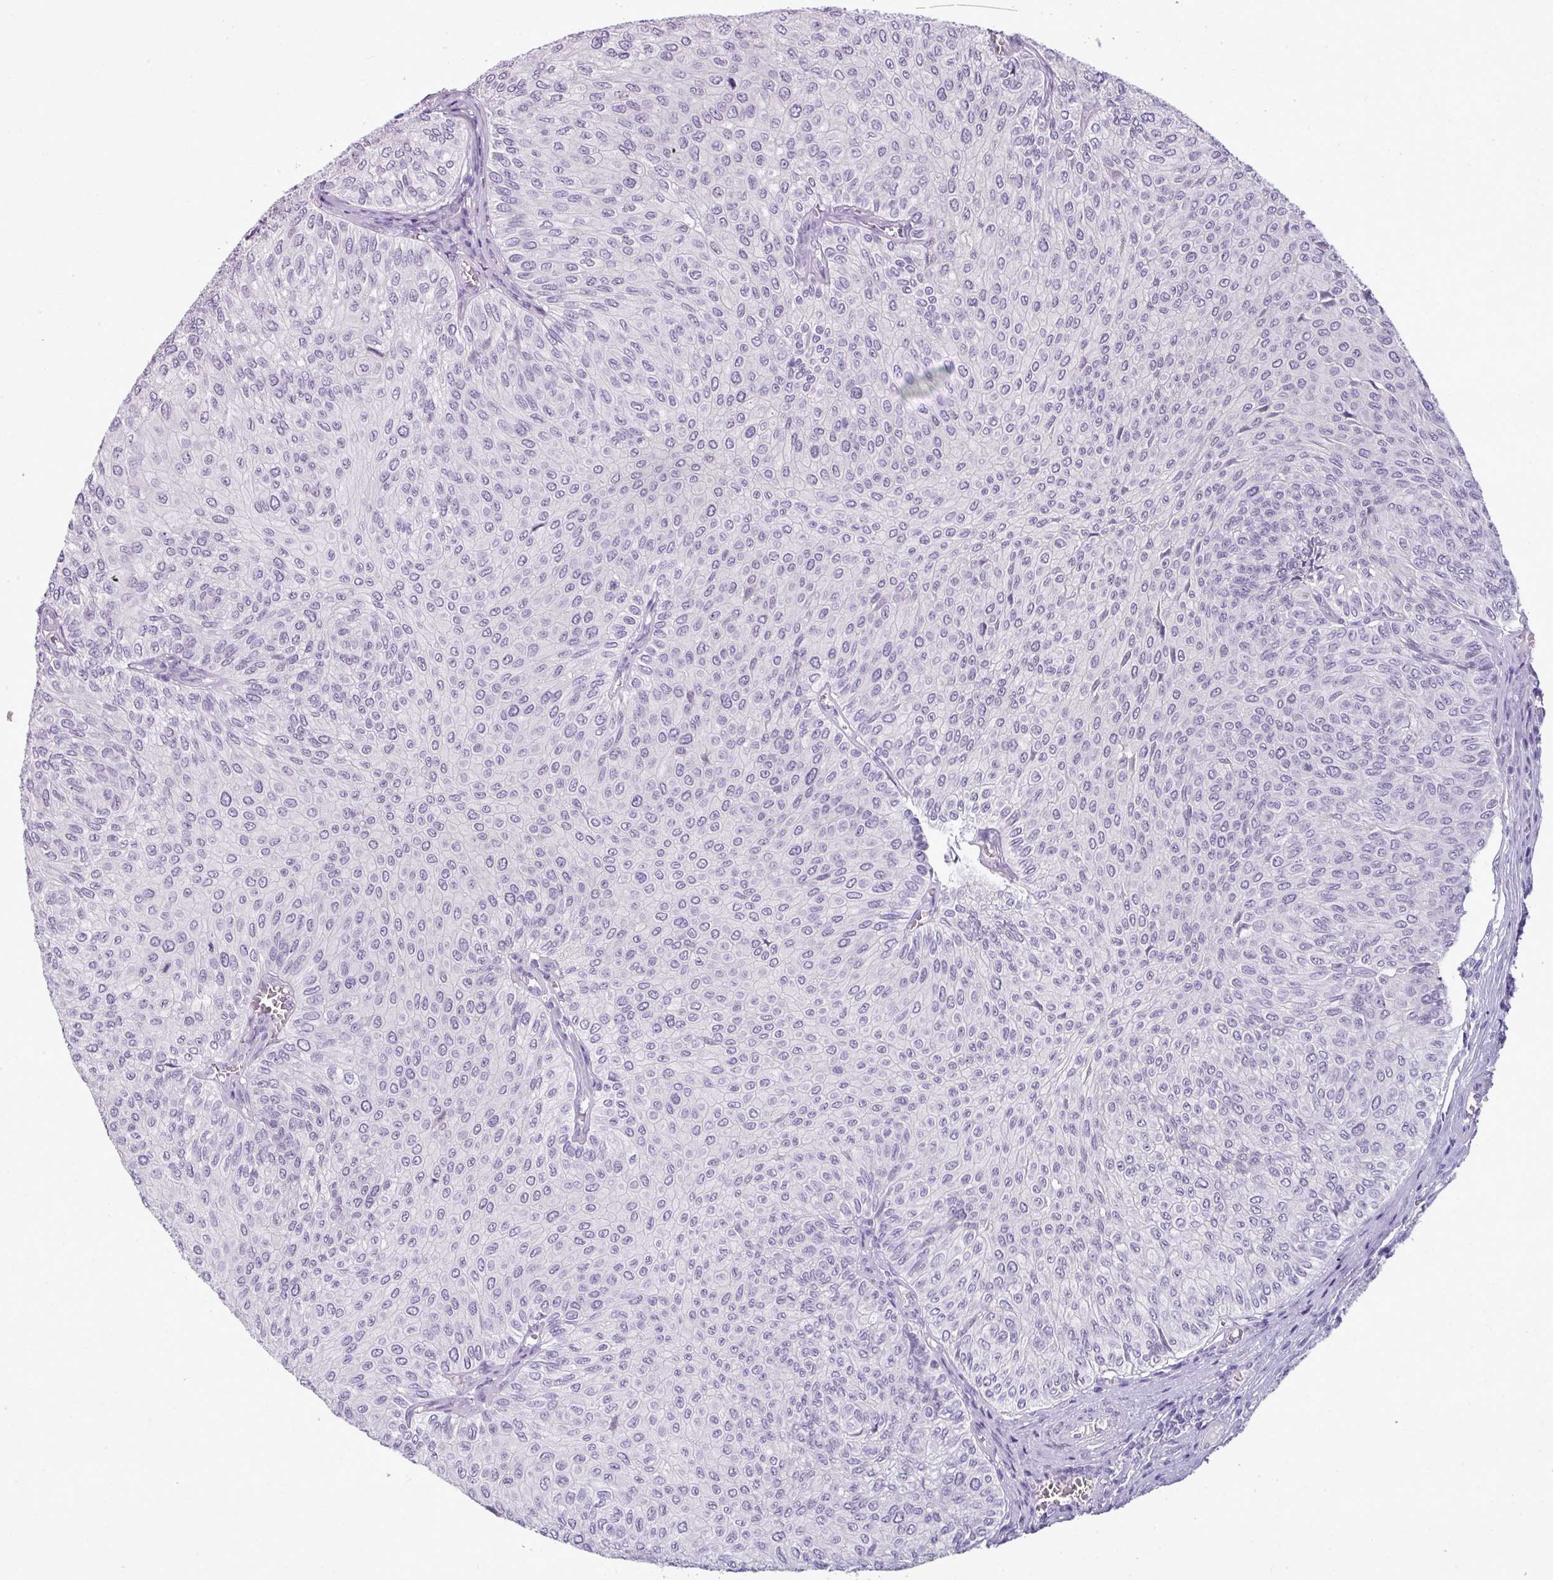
{"staining": {"intensity": "negative", "quantity": "none", "location": "none"}, "tissue": "urothelial cancer", "cell_type": "Tumor cells", "image_type": "cancer", "snomed": [{"axis": "morphology", "description": "Urothelial carcinoma, NOS"}, {"axis": "topography", "description": "Urinary bladder"}], "caption": "Urothelial cancer was stained to show a protein in brown. There is no significant staining in tumor cells. (DAB (3,3'-diaminobenzidine) immunohistochemistry visualized using brightfield microscopy, high magnification).", "gene": "TMEM91", "patient": {"sex": "male", "age": 59}}